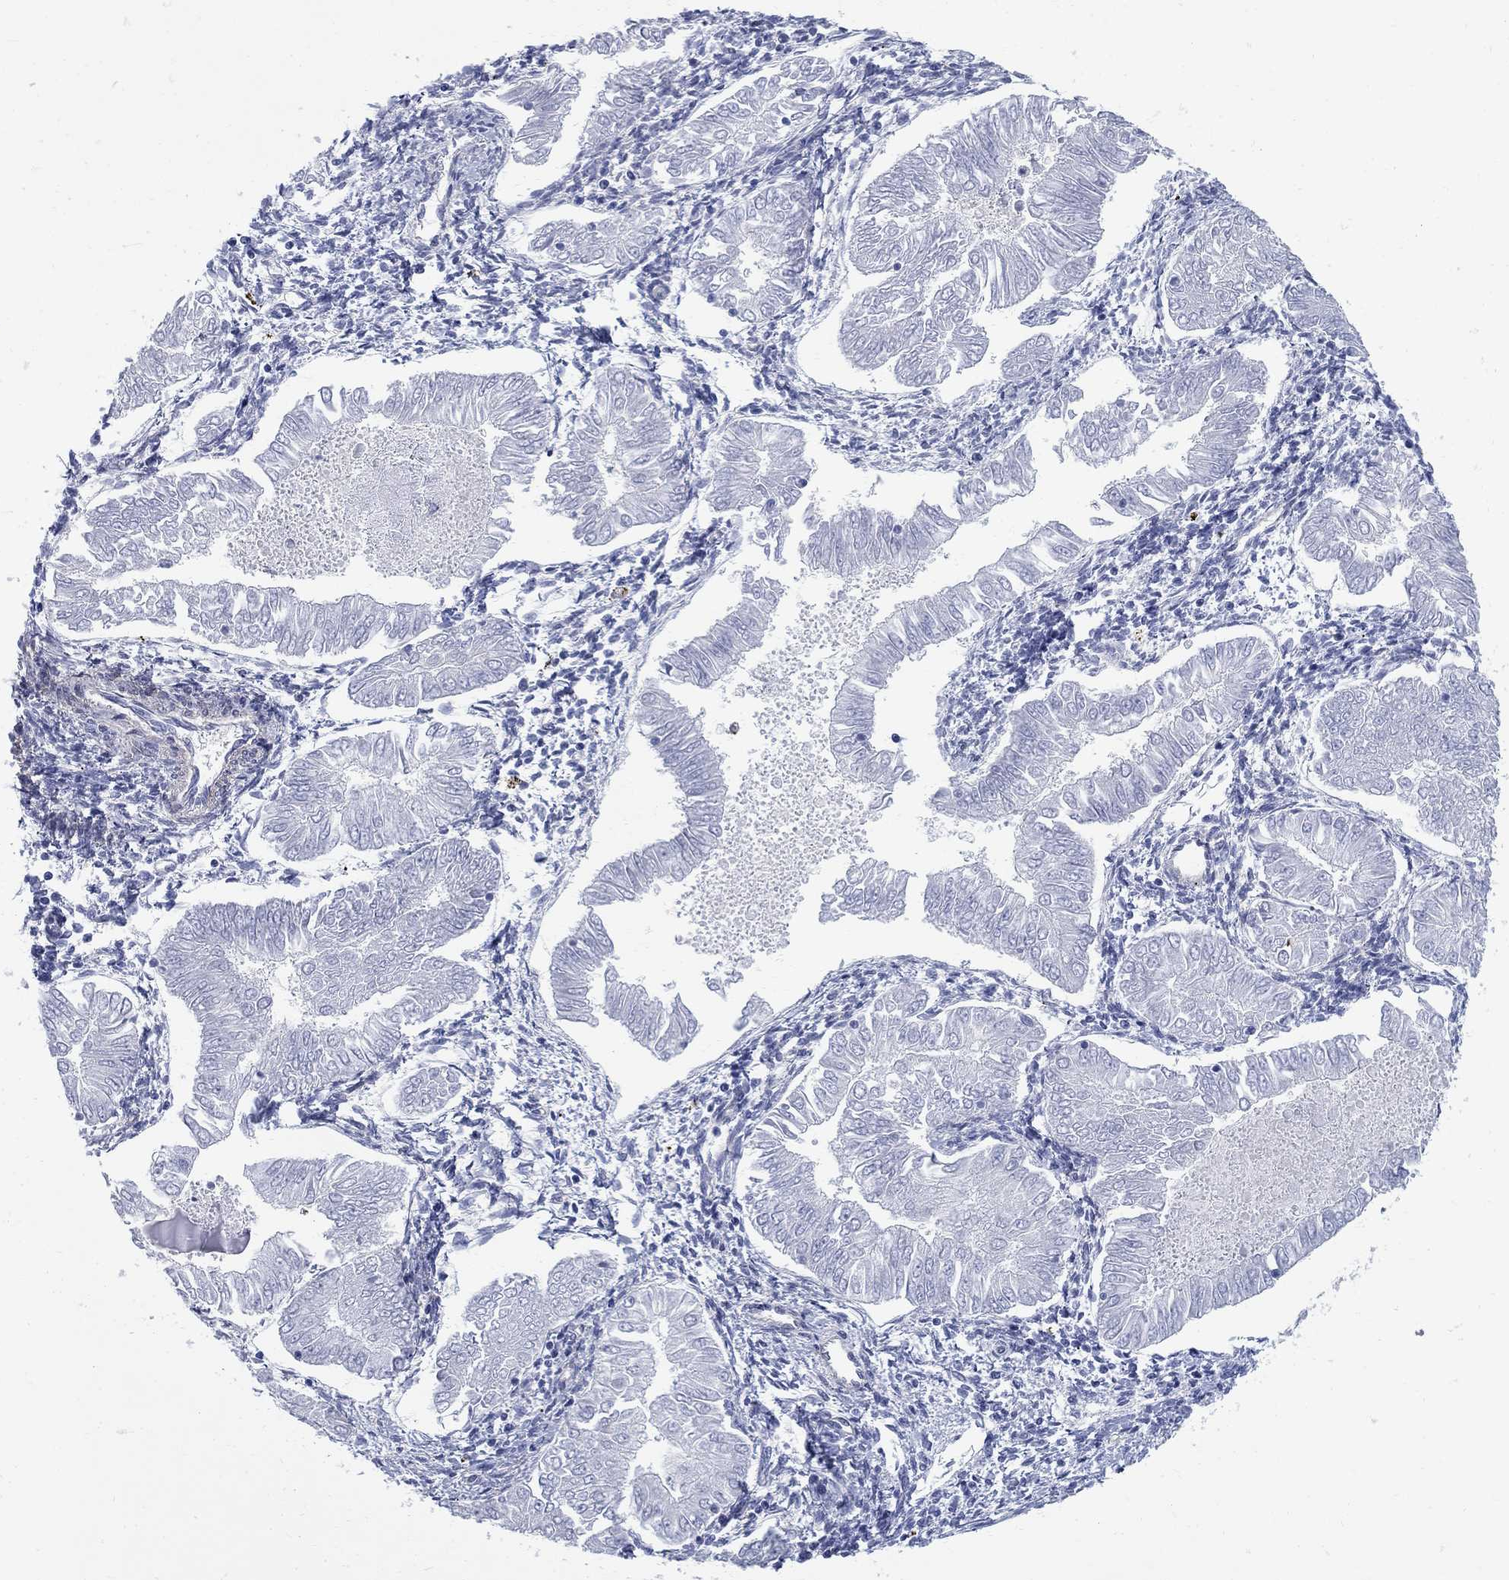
{"staining": {"intensity": "negative", "quantity": "none", "location": "none"}, "tissue": "endometrial cancer", "cell_type": "Tumor cells", "image_type": "cancer", "snomed": [{"axis": "morphology", "description": "Adenocarcinoma, NOS"}, {"axis": "topography", "description": "Endometrium"}], "caption": "The histopathology image exhibits no staining of tumor cells in endometrial cancer (adenocarcinoma).", "gene": "SEPTIN8", "patient": {"sex": "female", "age": 53}}